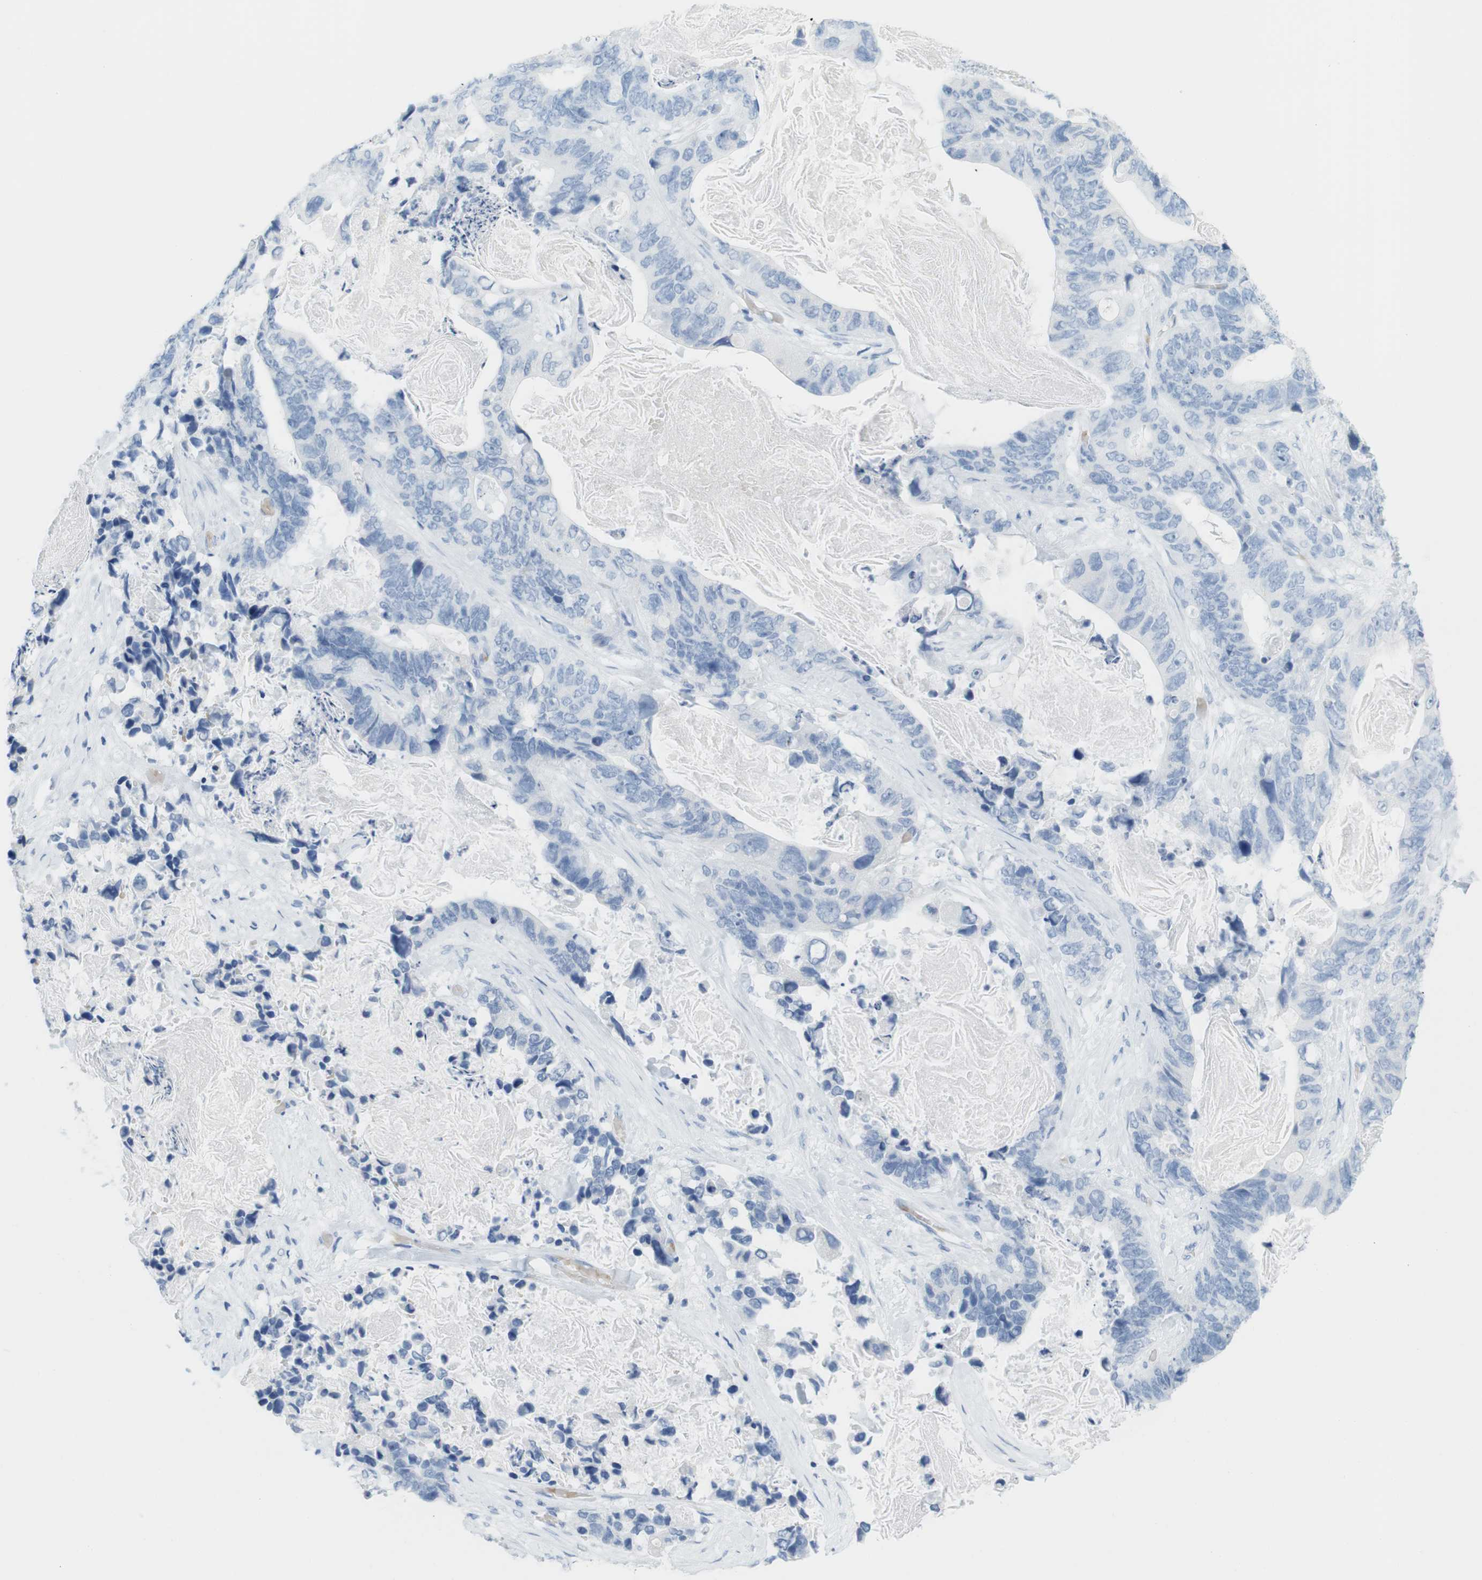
{"staining": {"intensity": "negative", "quantity": "none", "location": "none"}, "tissue": "stomach cancer", "cell_type": "Tumor cells", "image_type": "cancer", "snomed": [{"axis": "morphology", "description": "Adenocarcinoma, NOS"}, {"axis": "topography", "description": "Stomach"}], "caption": "Immunohistochemistry of stomach adenocarcinoma demonstrates no expression in tumor cells. (DAB IHC visualized using brightfield microscopy, high magnification).", "gene": "TNNT2", "patient": {"sex": "female", "age": 89}}